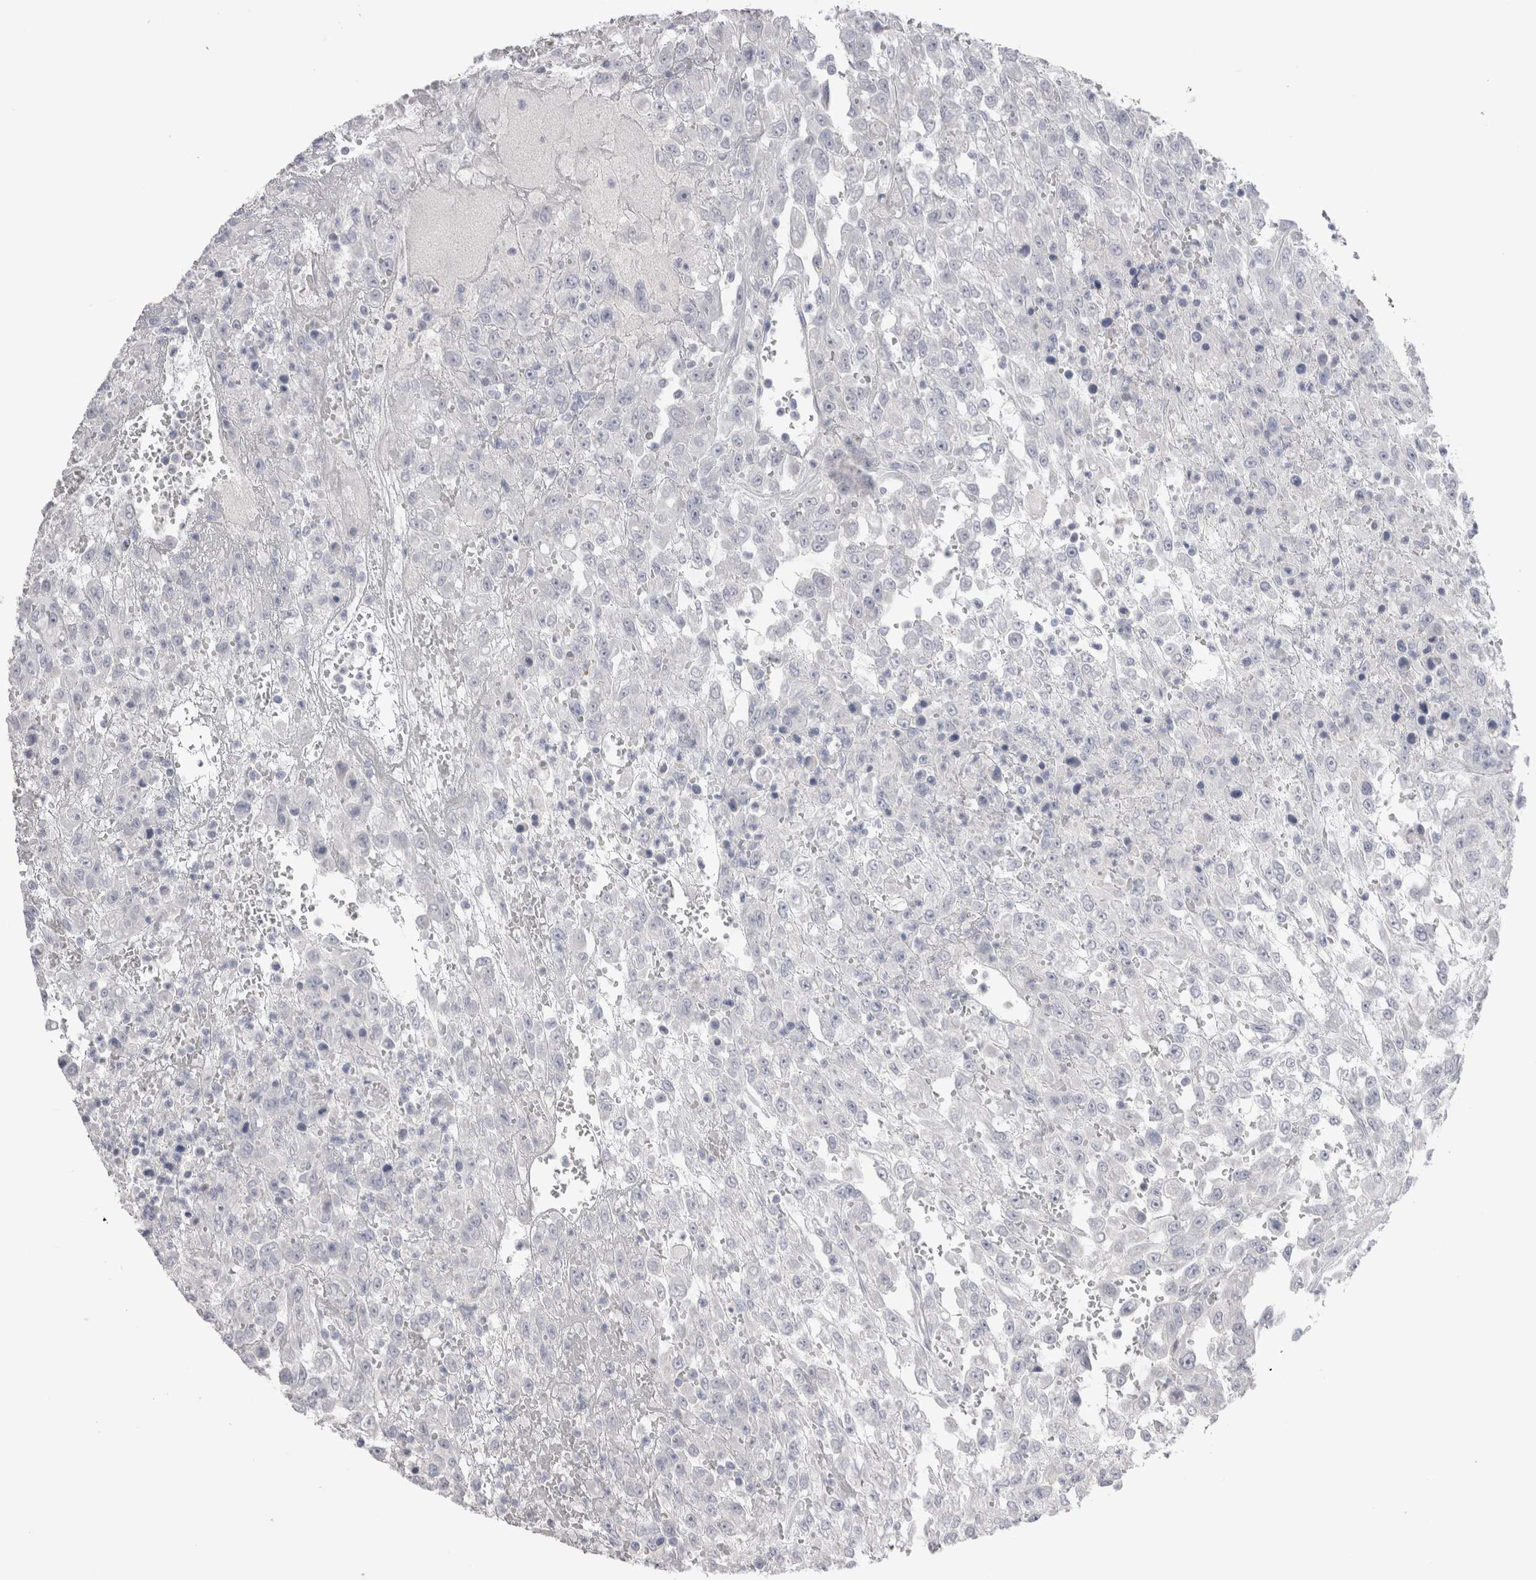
{"staining": {"intensity": "negative", "quantity": "none", "location": "none"}, "tissue": "urothelial cancer", "cell_type": "Tumor cells", "image_type": "cancer", "snomed": [{"axis": "morphology", "description": "Urothelial carcinoma, High grade"}, {"axis": "topography", "description": "Urinary bladder"}], "caption": "Human urothelial cancer stained for a protein using IHC demonstrates no staining in tumor cells.", "gene": "SUCNR1", "patient": {"sex": "male", "age": 46}}